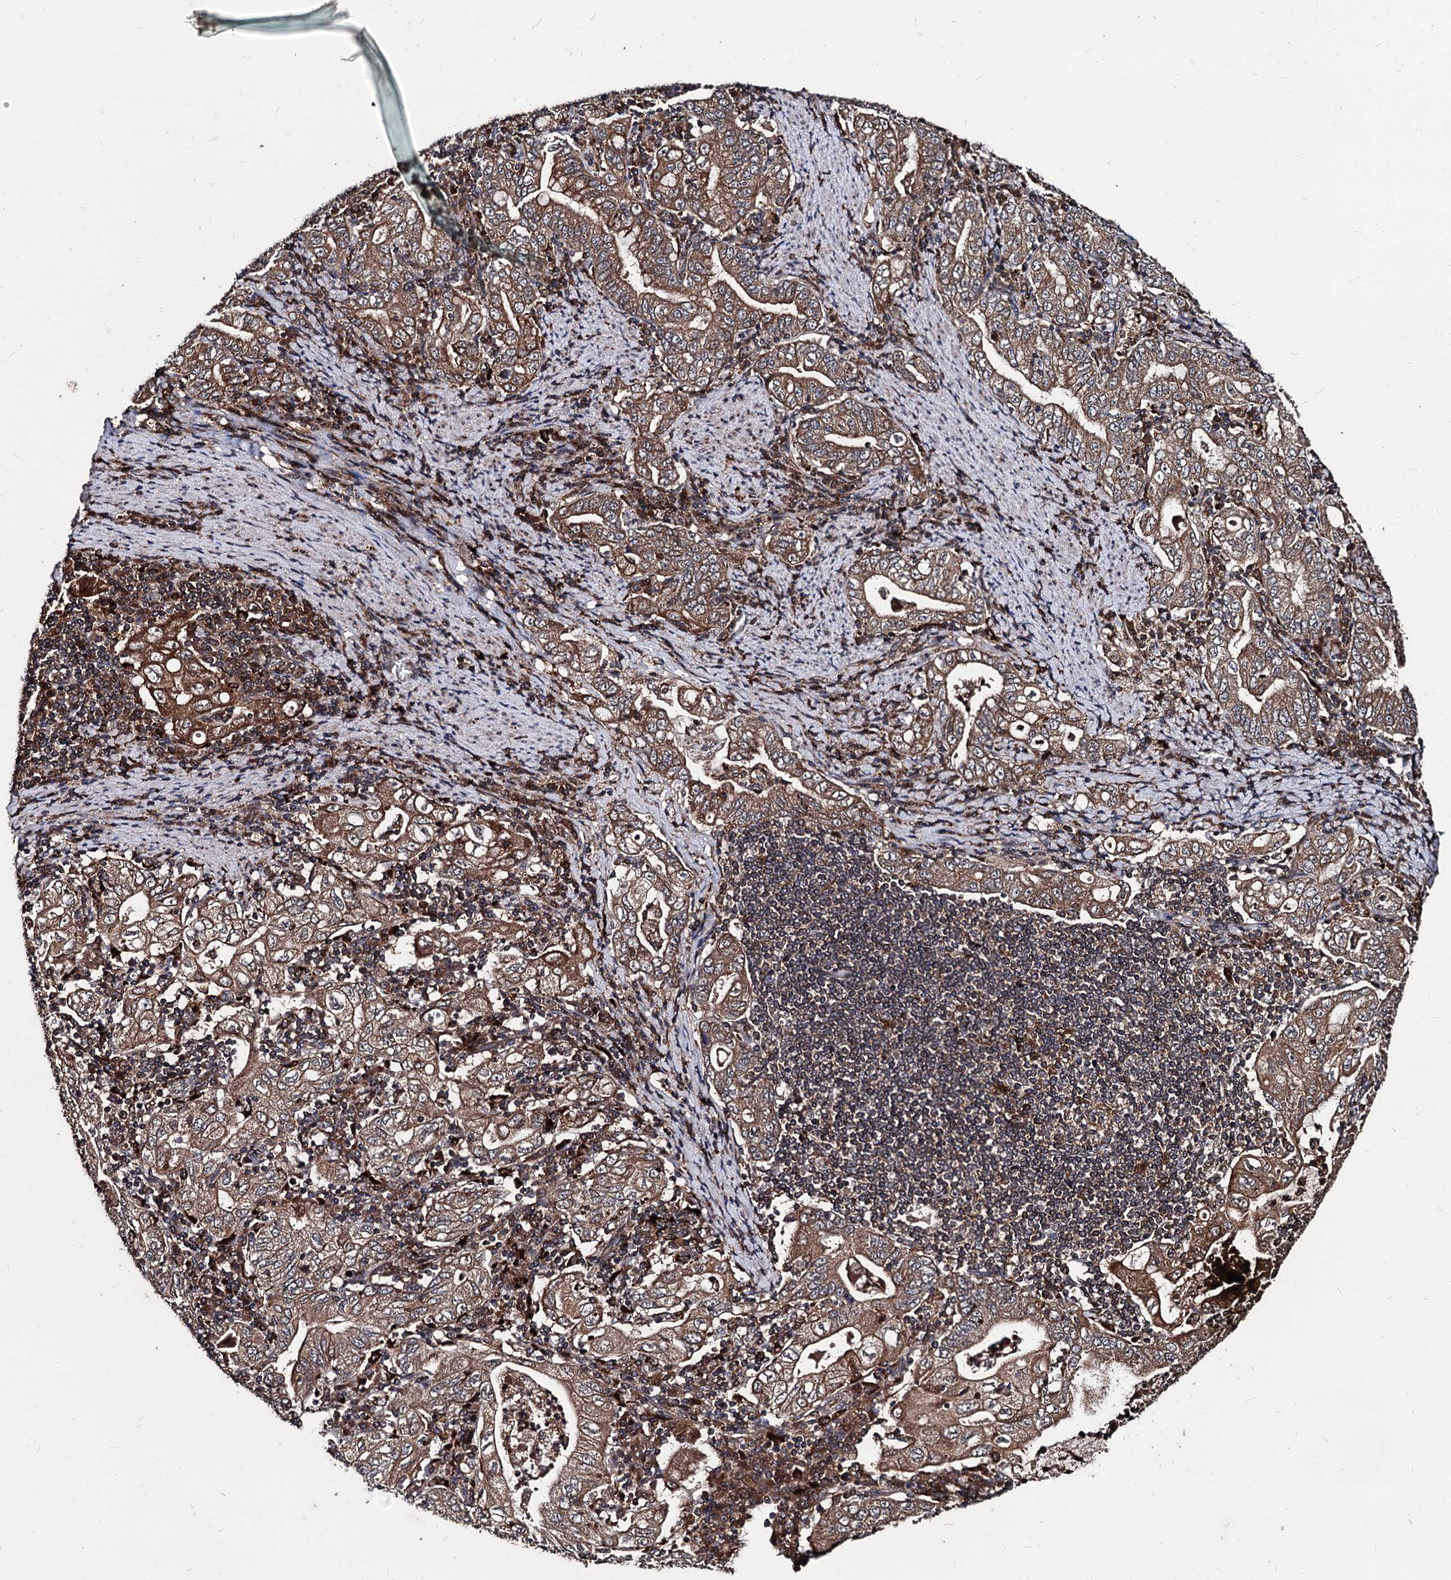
{"staining": {"intensity": "moderate", "quantity": ">75%", "location": "cytoplasmic/membranous"}, "tissue": "stomach cancer", "cell_type": "Tumor cells", "image_type": "cancer", "snomed": [{"axis": "morphology", "description": "Normal tissue, NOS"}, {"axis": "morphology", "description": "Adenocarcinoma, NOS"}, {"axis": "topography", "description": "Esophagus"}, {"axis": "topography", "description": "Stomach, upper"}, {"axis": "topography", "description": "Peripheral nerve tissue"}], "caption": "The micrograph displays immunohistochemical staining of stomach adenocarcinoma. There is moderate cytoplasmic/membranous staining is present in about >75% of tumor cells. The staining is performed using DAB (3,3'-diaminobenzidine) brown chromogen to label protein expression. The nuclei are counter-stained blue using hematoxylin.", "gene": "BCL2L2", "patient": {"sex": "male", "age": 62}}